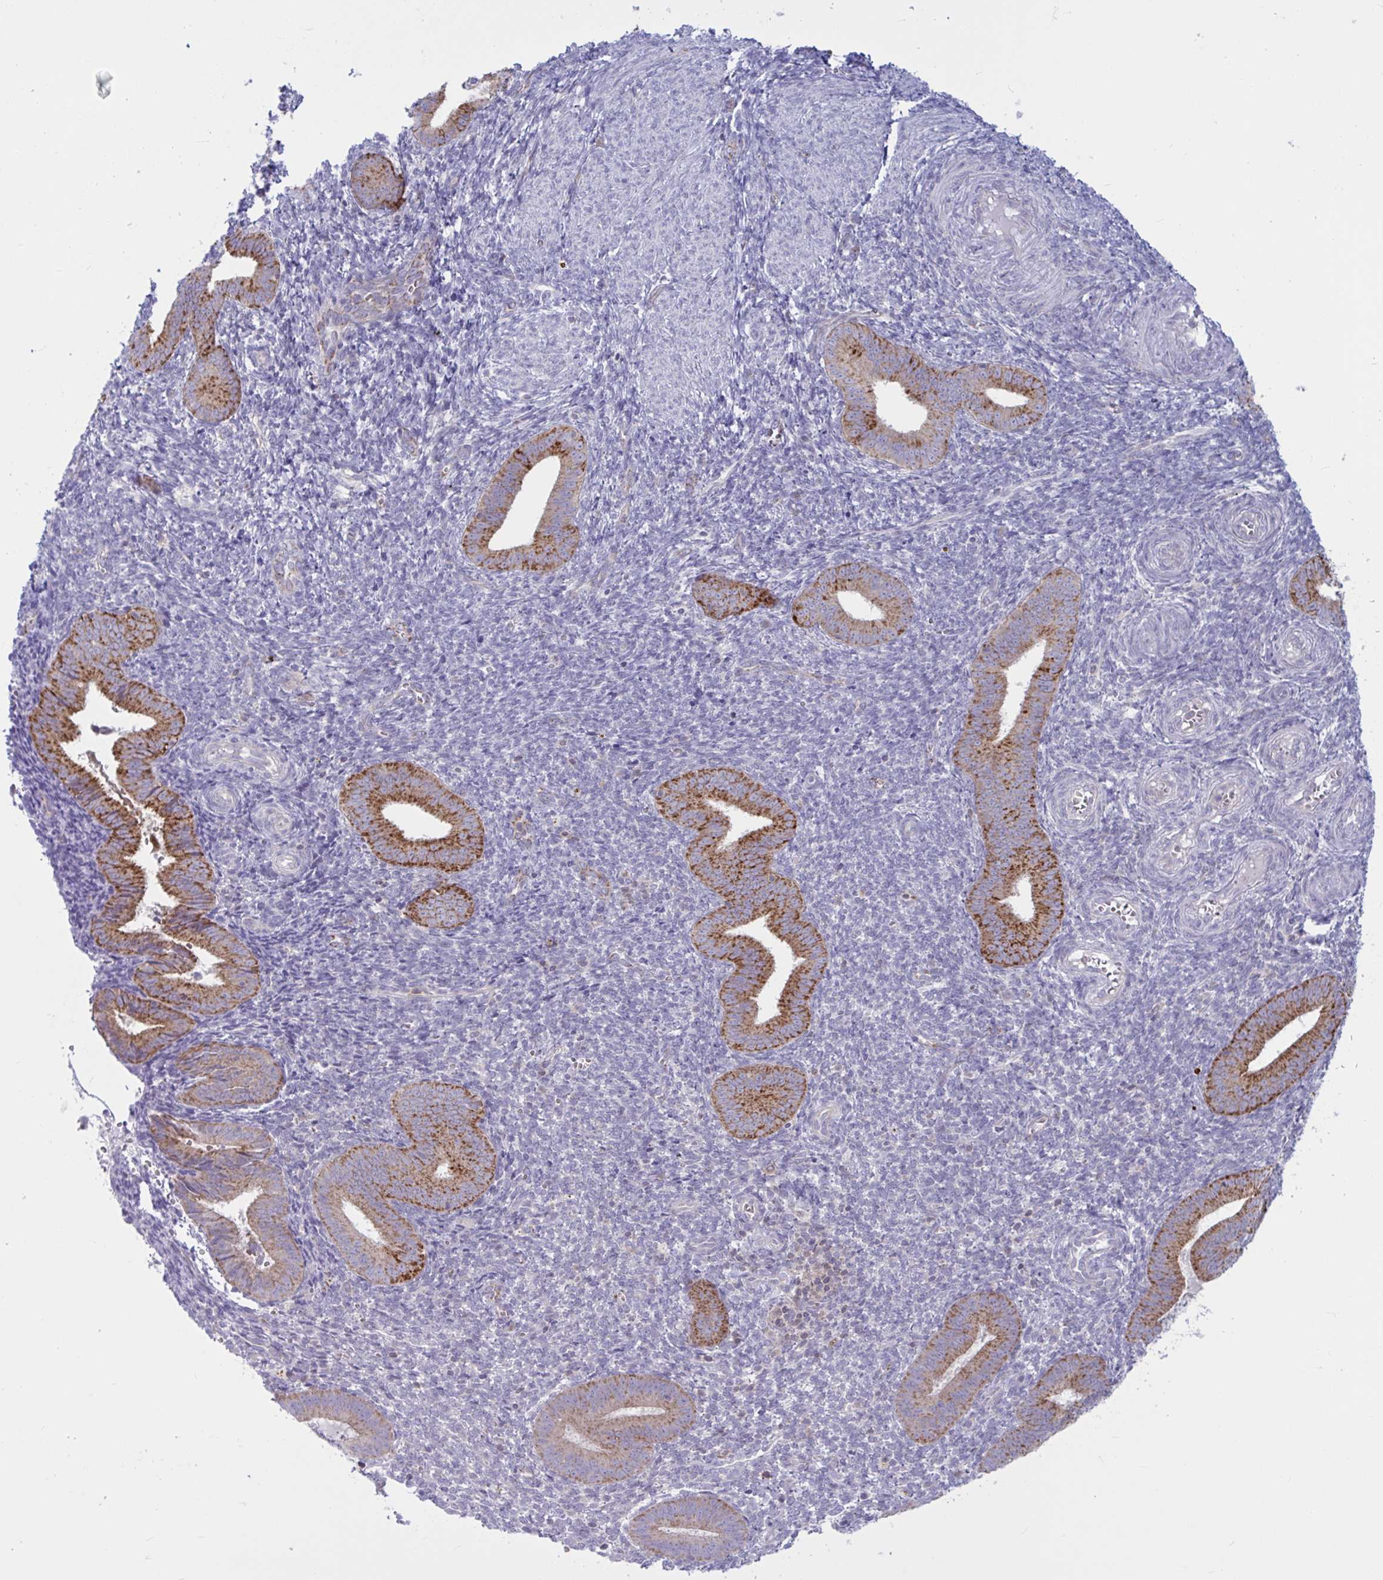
{"staining": {"intensity": "negative", "quantity": "none", "location": "none"}, "tissue": "endometrium", "cell_type": "Cells in endometrial stroma", "image_type": "normal", "snomed": [{"axis": "morphology", "description": "Normal tissue, NOS"}, {"axis": "topography", "description": "Endometrium"}], "caption": "This micrograph is of benign endometrium stained with immunohistochemistry (IHC) to label a protein in brown with the nuclei are counter-stained blue. There is no staining in cells in endometrial stroma.", "gene": "TANK", "patient": {"sex": "female", "age": 25}}